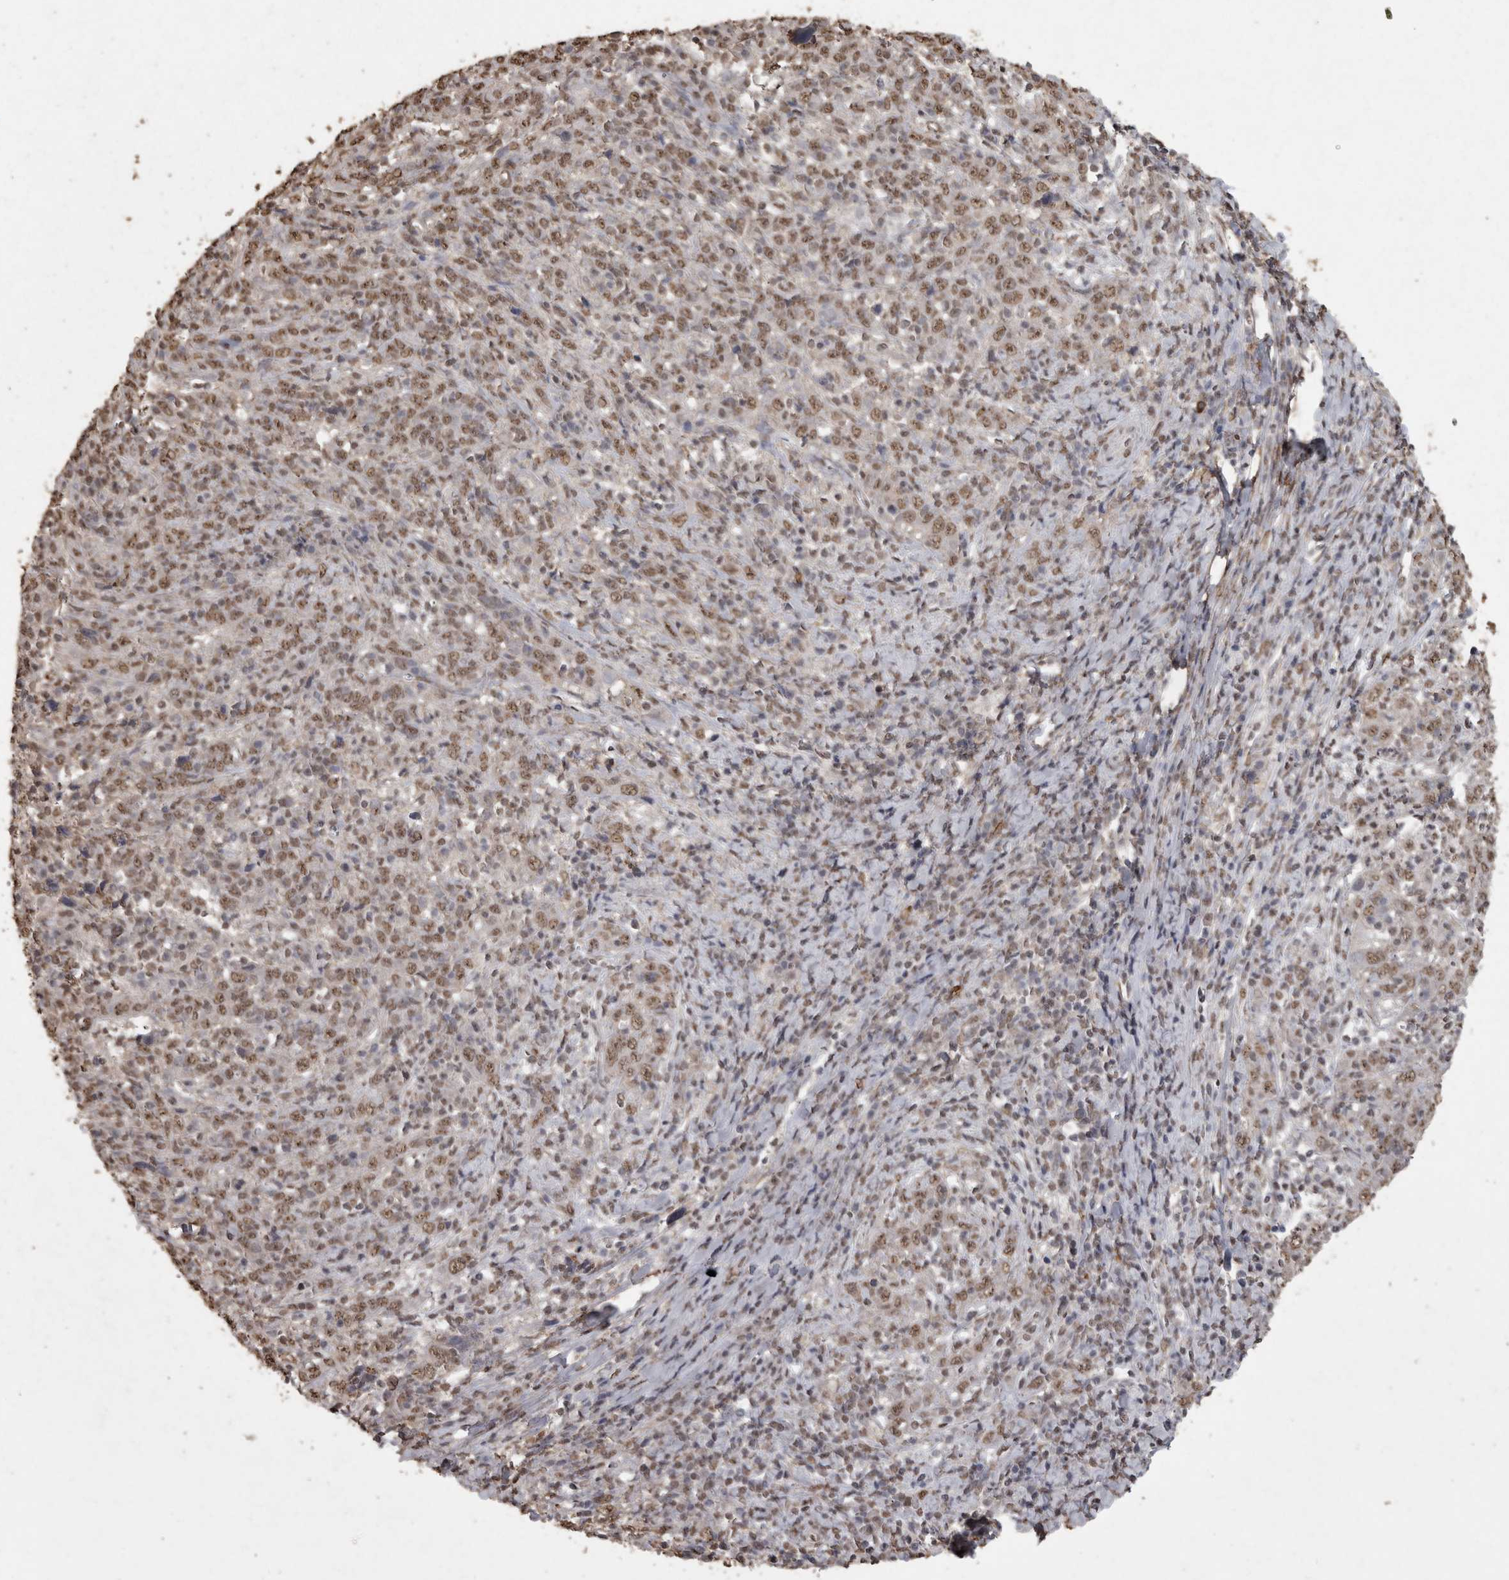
{"staining": {"intensity": "moderate", "quantity": ">75%", "location": "nuclear"}, "tissue": "cervical cancer", "cell_type": "Tumor cells", "image_type": "cancer", "snomed": [{"axis": "morphology", "description": "Squamous cell carcinoma, NOS"}, {"axis": "topography", "description": "Cervix"}], "caption": "Cervical squamous cell carcinoma was stained to show a protein in brown. There is medium levels of moderate nuclear staining in approximately >75% of tumor cells. (DAB (3,3'-diaminobenzidine) IHC, brown staining for protein, blue staining for nuclei).", "gene": "SMAD7", "patient": {"sex": "female", "age": 46}}